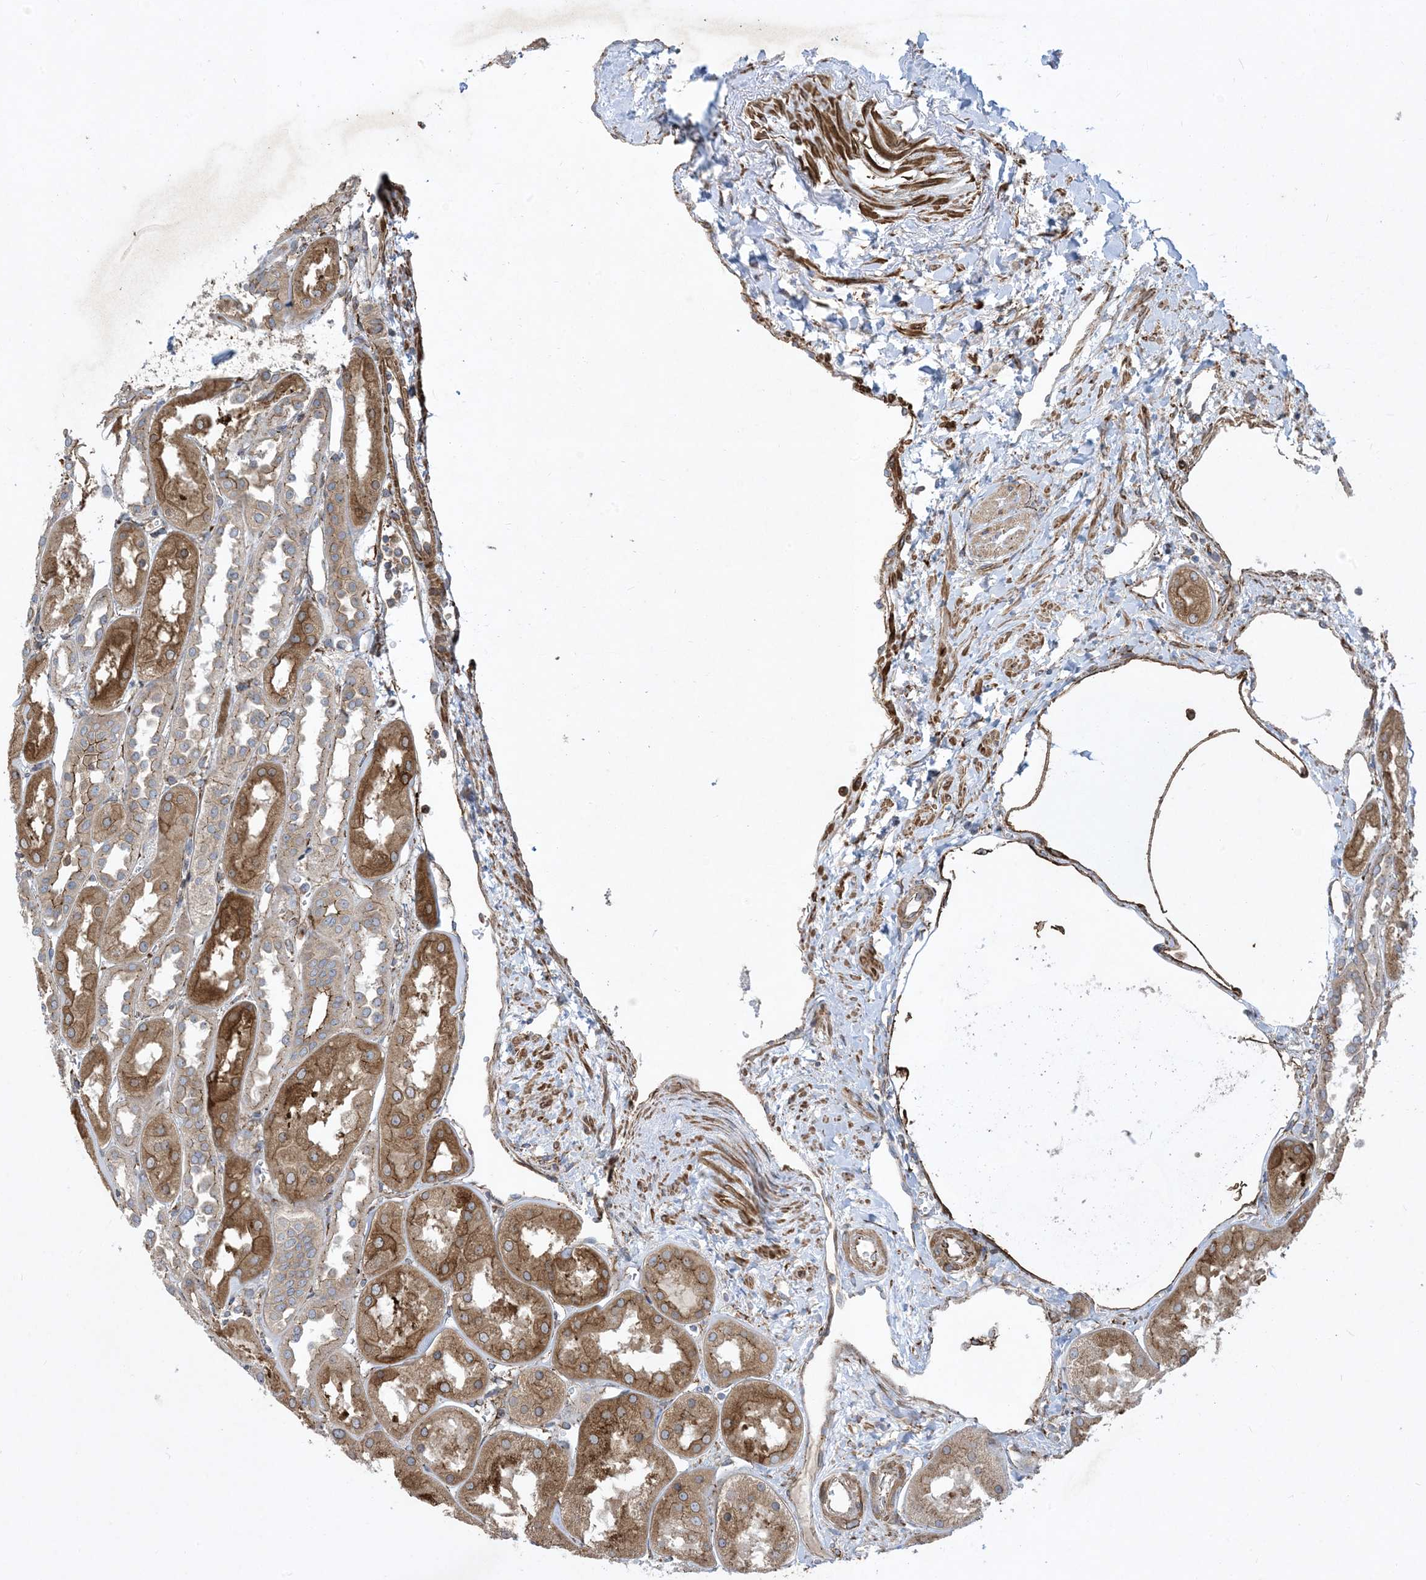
{"staining": {"intensity": "strong", "quantity": ">75%", "location": "cytoplasmic/membranous"}, "tissue": "kidney", "cell_type": "Cells in glomeruli", "image_type": "normal", "snomed": [{"axis": "morphology", "description": "Normal tissue, NOS"}, {"axis": "topography", "description": "Kidney"}], "caption": "Strong cytoplasmic/membranous expression is identified in approximately >75% of cells in glomeruli in benign kidney.", "gene": "OTOP1", "patient": {"sex": "male", "age": 70}}